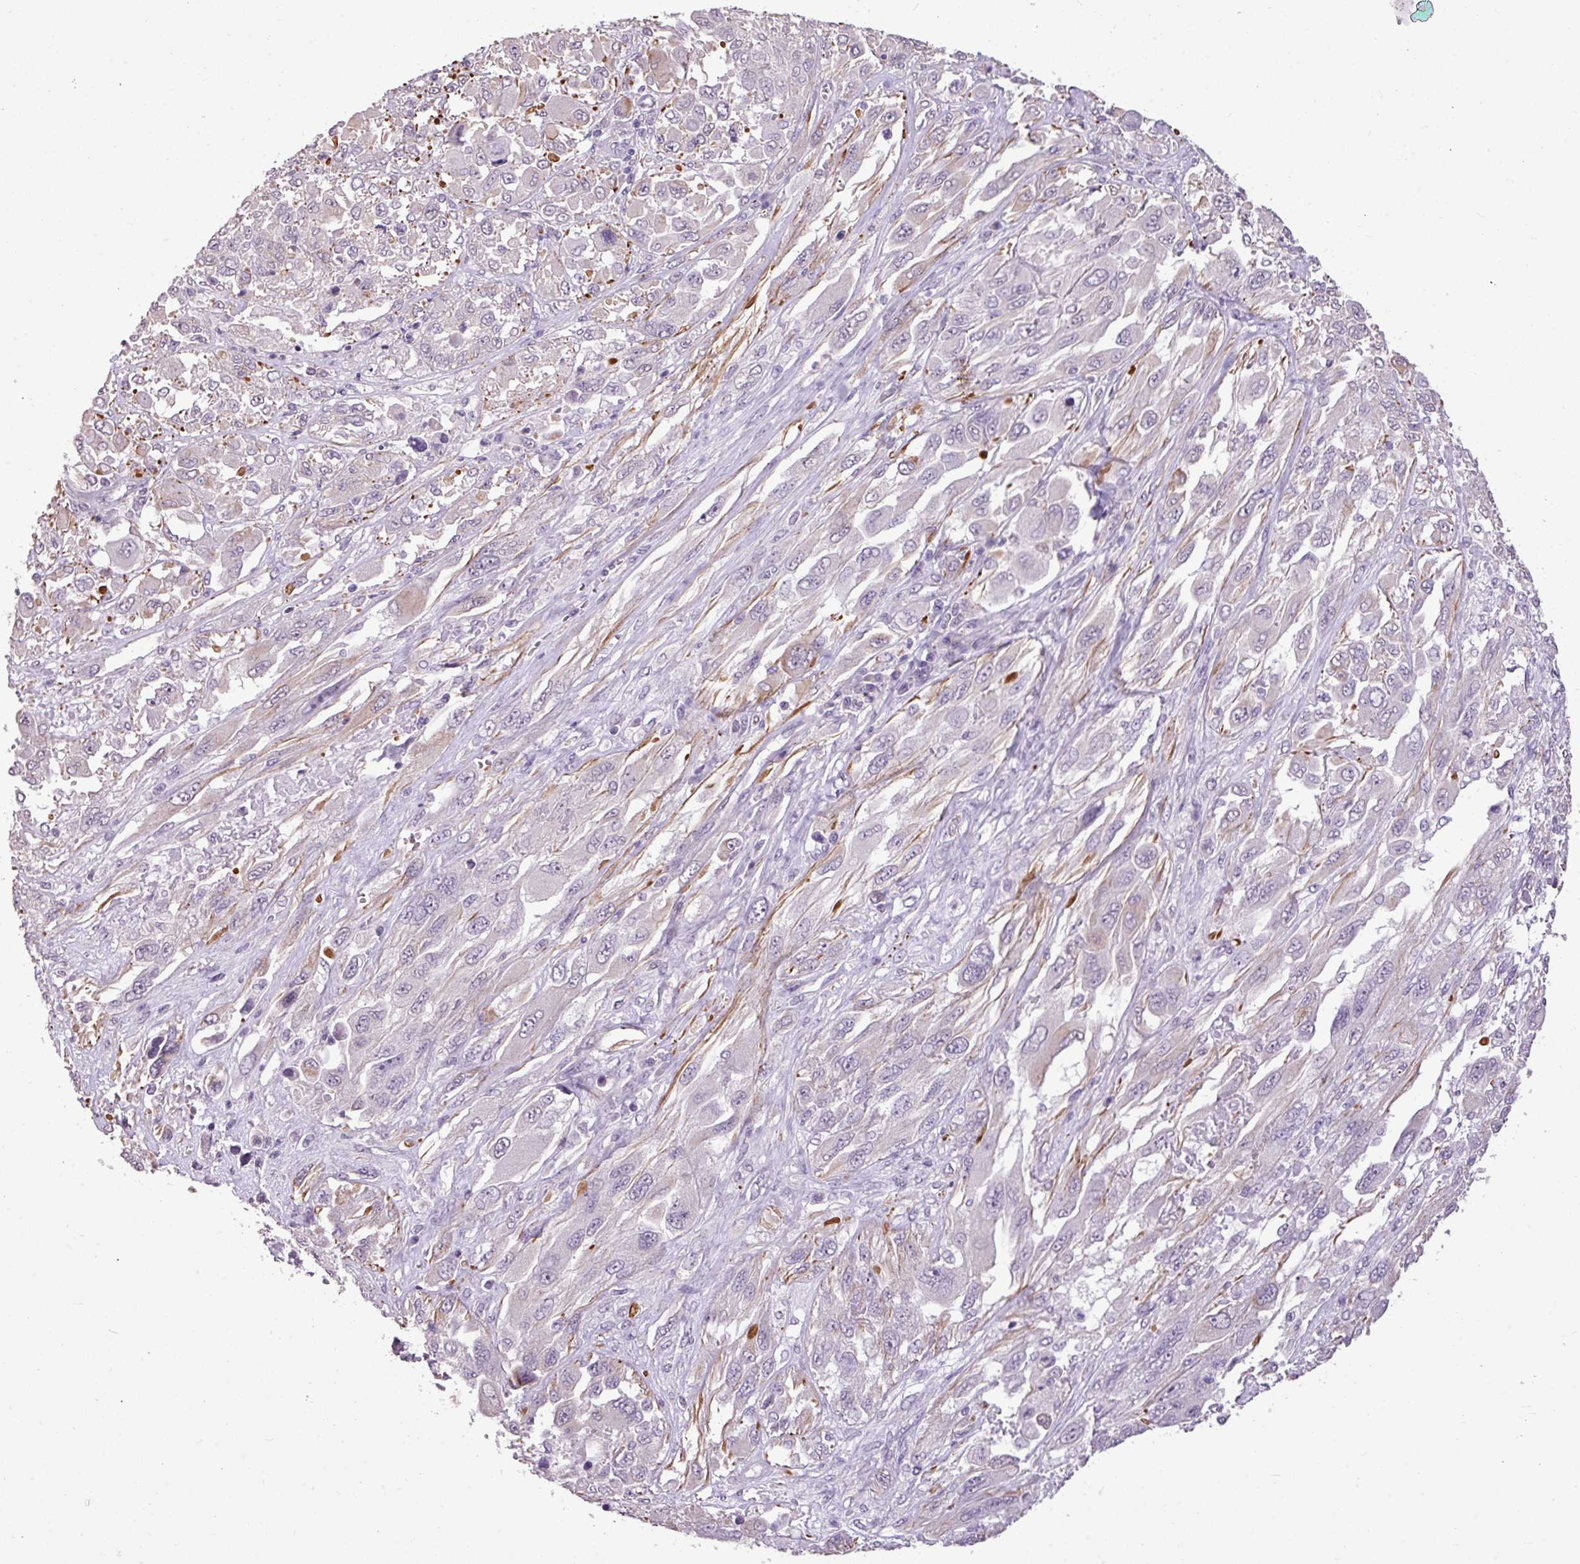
{"staining": {"intensity": "negative", "quantity": "none", "location": "none"}, "tissue": "melanoma", "cell_type": "Tumor cells", "image_type": "cancer", "snomed": [{"axis": "morphology", "description": "Malignant melanoma, NOS"}, {"axis": "topography", "description": "Skin"}], "caption": "There is no significant staining in tumor cells of melanoma.", "gene": "ALDH2", "patient": {"sex": "female", "age": 91}}